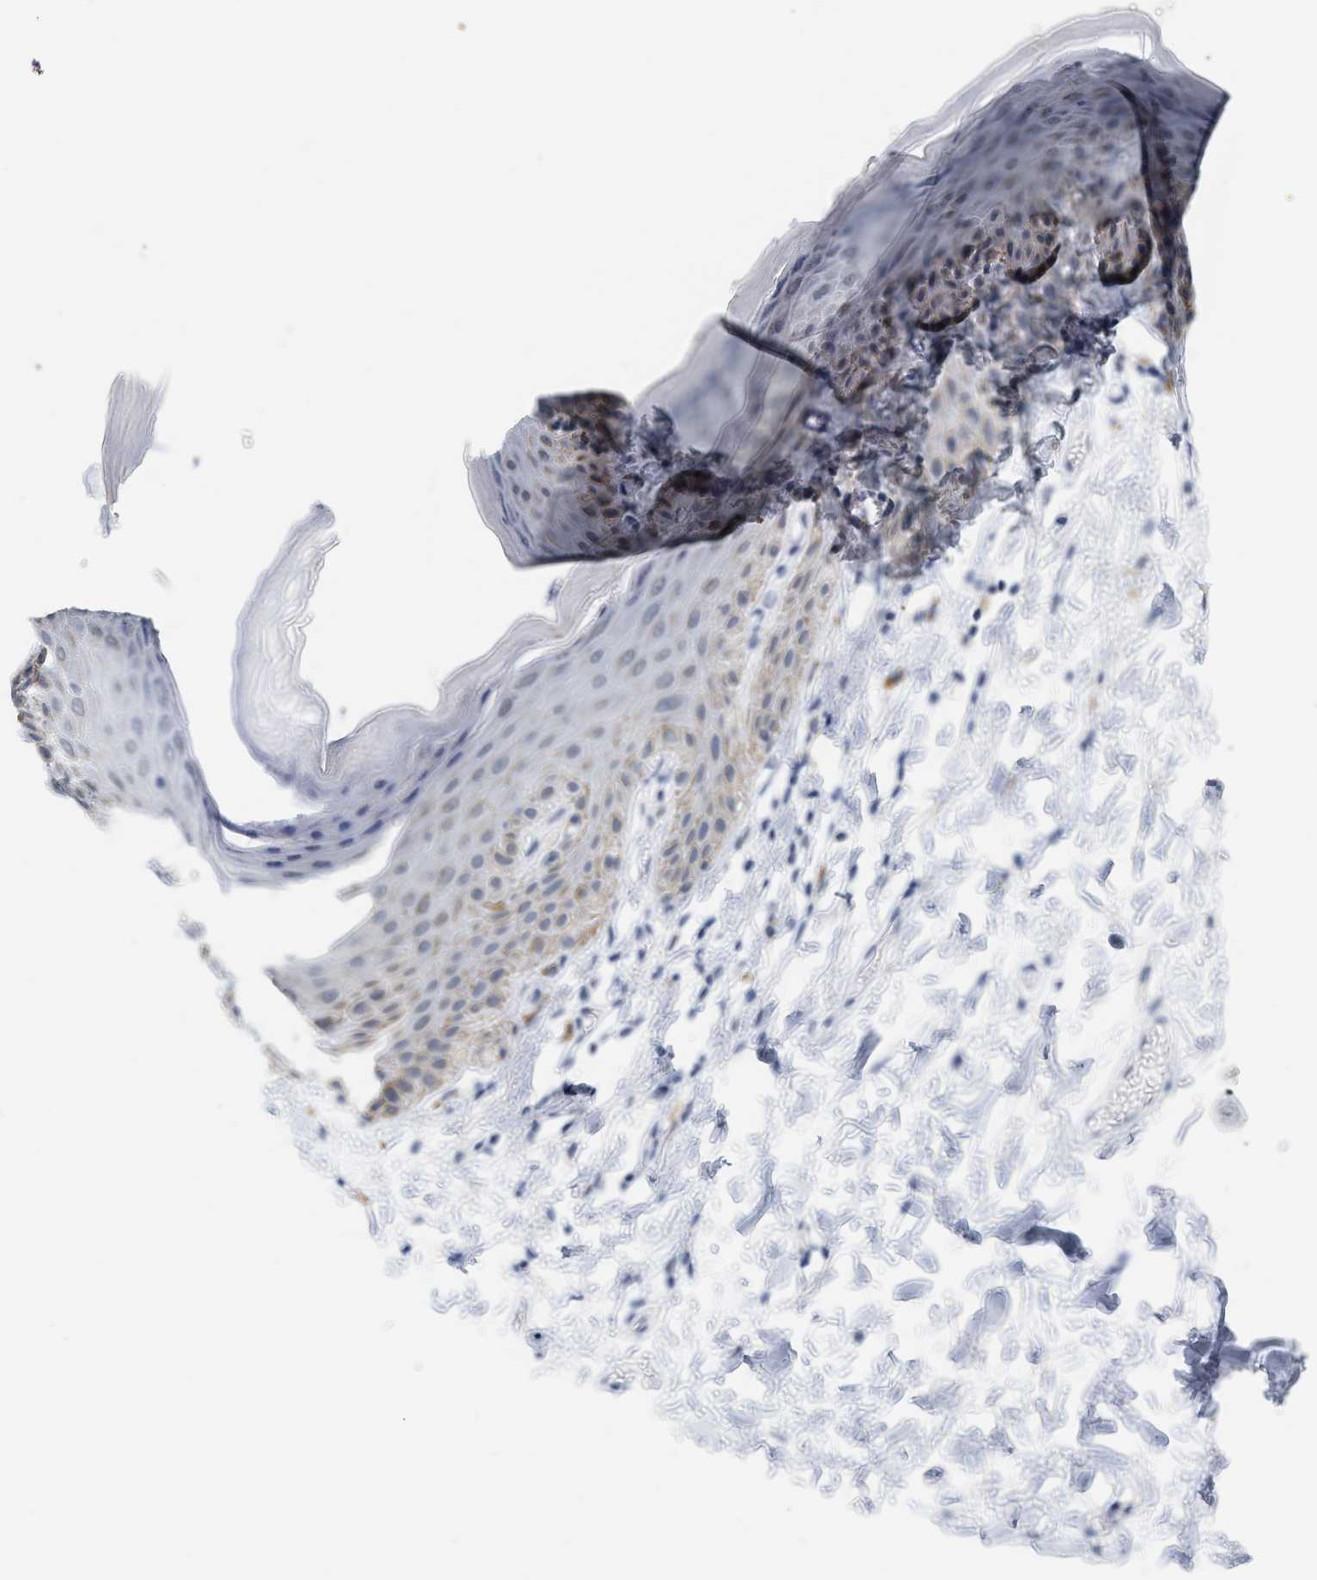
{"staining": {"intensity": "weak", "quantity": "<25%", "location": "cytoplasmic/membranous"}, "tissue": "skin", "cell_type": "Epidermal cells", "image_type": "normal", "snomed": [{"axis": "morphology", "description": "Normal tissue, NOS"}, {"axis": "topography", "description": "Anal"}], "caption": "Histopathology image shows no significant protein expression in epidermal cells of normal skin. (DAB (3,3'-diaminobenzidine) immunohistochemistry (IHC) visualized using brightfield microscopy, high magnification).", "gene": "XIRP1", "patient": {"sex": "male", "age": 44}}